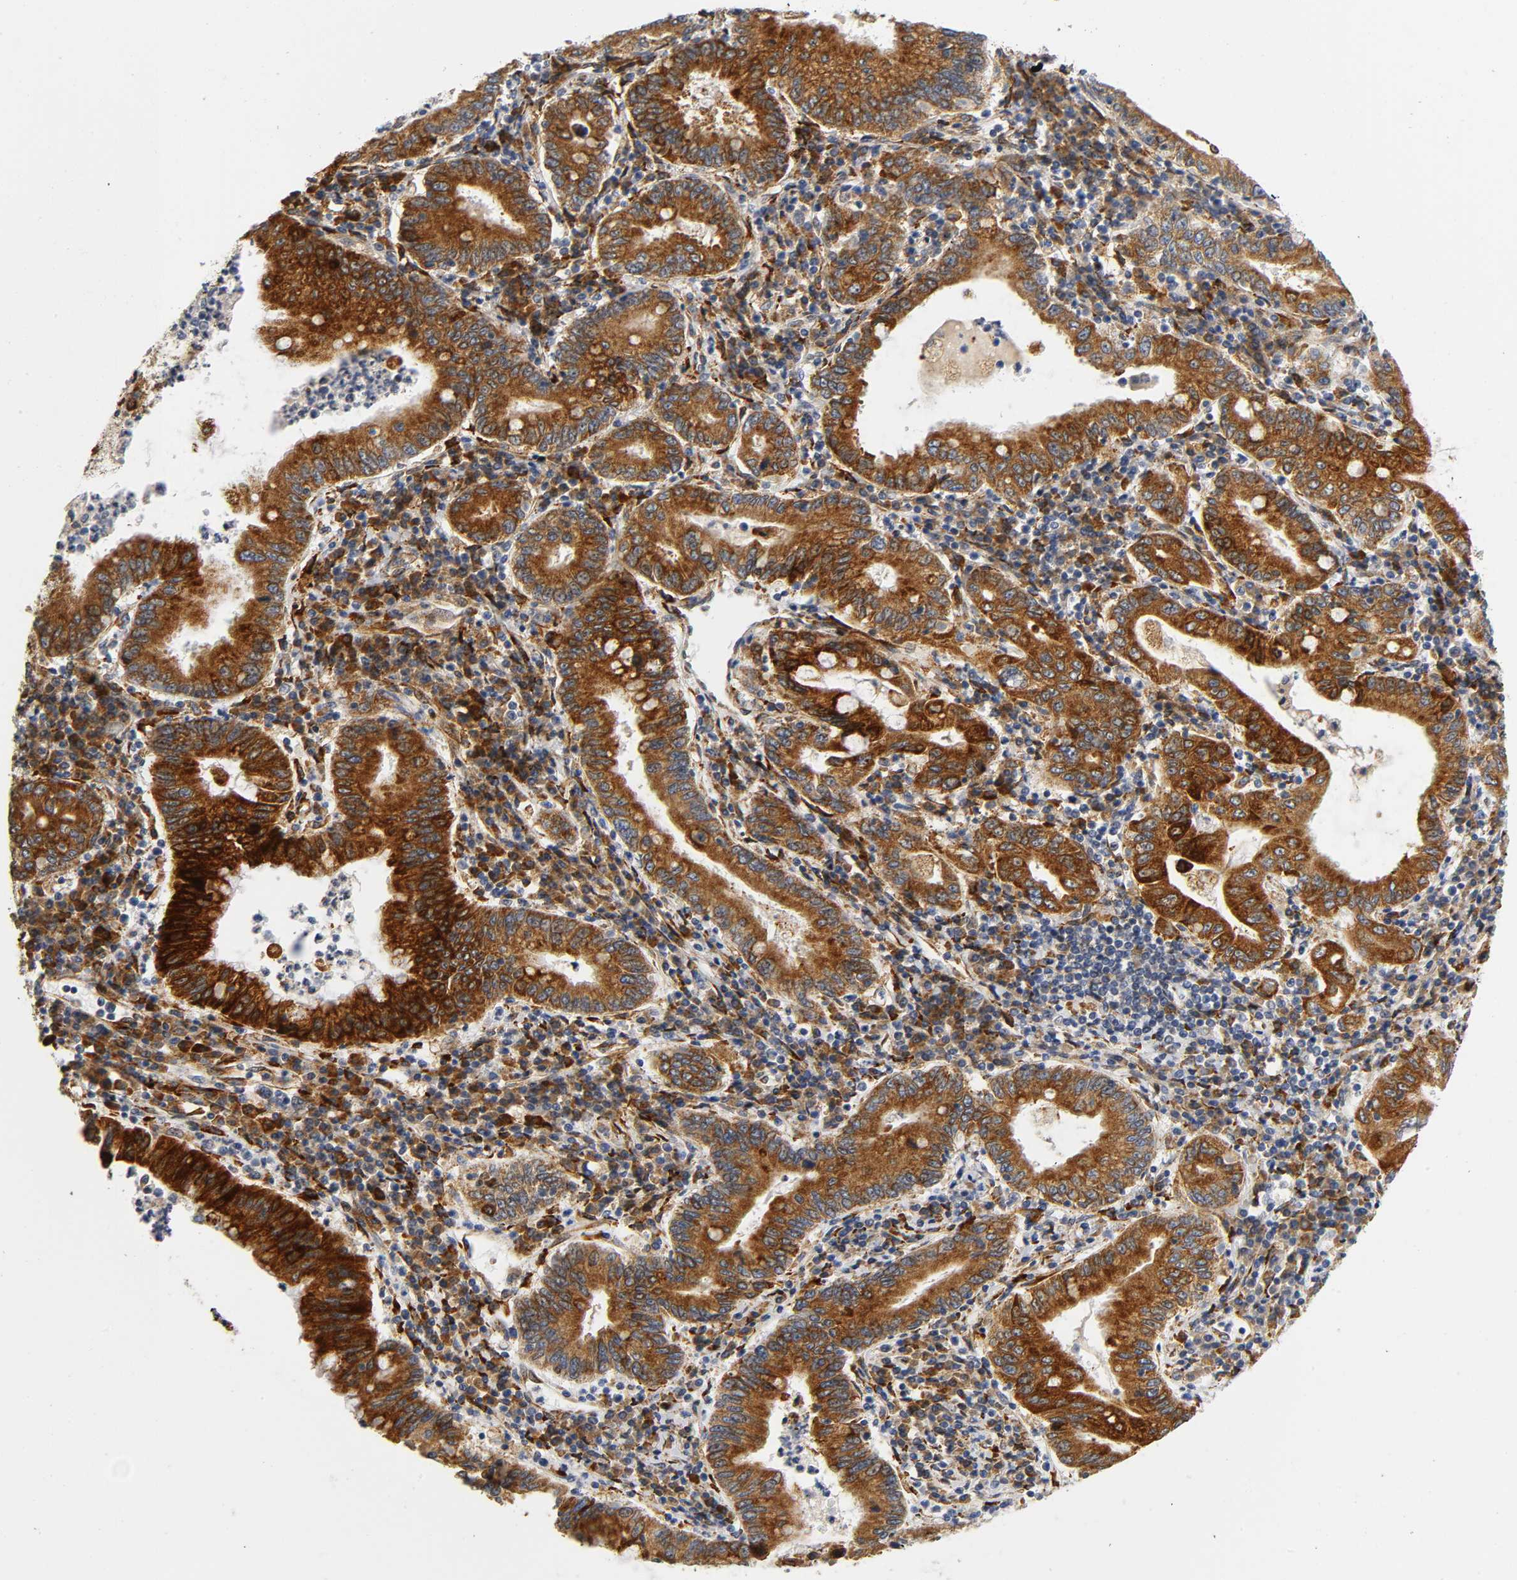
{"staining": {"intensity": "strong", "quantity": ">75%", "location": "cytoplasmic/membranous"}, "tissue": "stomach cancer", "cell_type": "Tumor cells", "image_type": "cancer", "snomed": [{"axis": "morphology", "description": "Normal tissue, NOS"}, {"axis": "morphology", "description": "Adenocarcinoma, NOS"}, {"axis": "topography", "description": "Esophagus"}, {"axis": "topography", "description": "Stomach, upper"}, {"axis": "topography", "description": "Peripheral nerve tissue"}], "caption": "Protein expression analysis of stomach adenocarcinoma exhibits strong cytoplasmic/membranous positivity in approximately >75% of tumor cells.", "gene": "SOS2", "patient": {"sex": "male", "age": 62}}